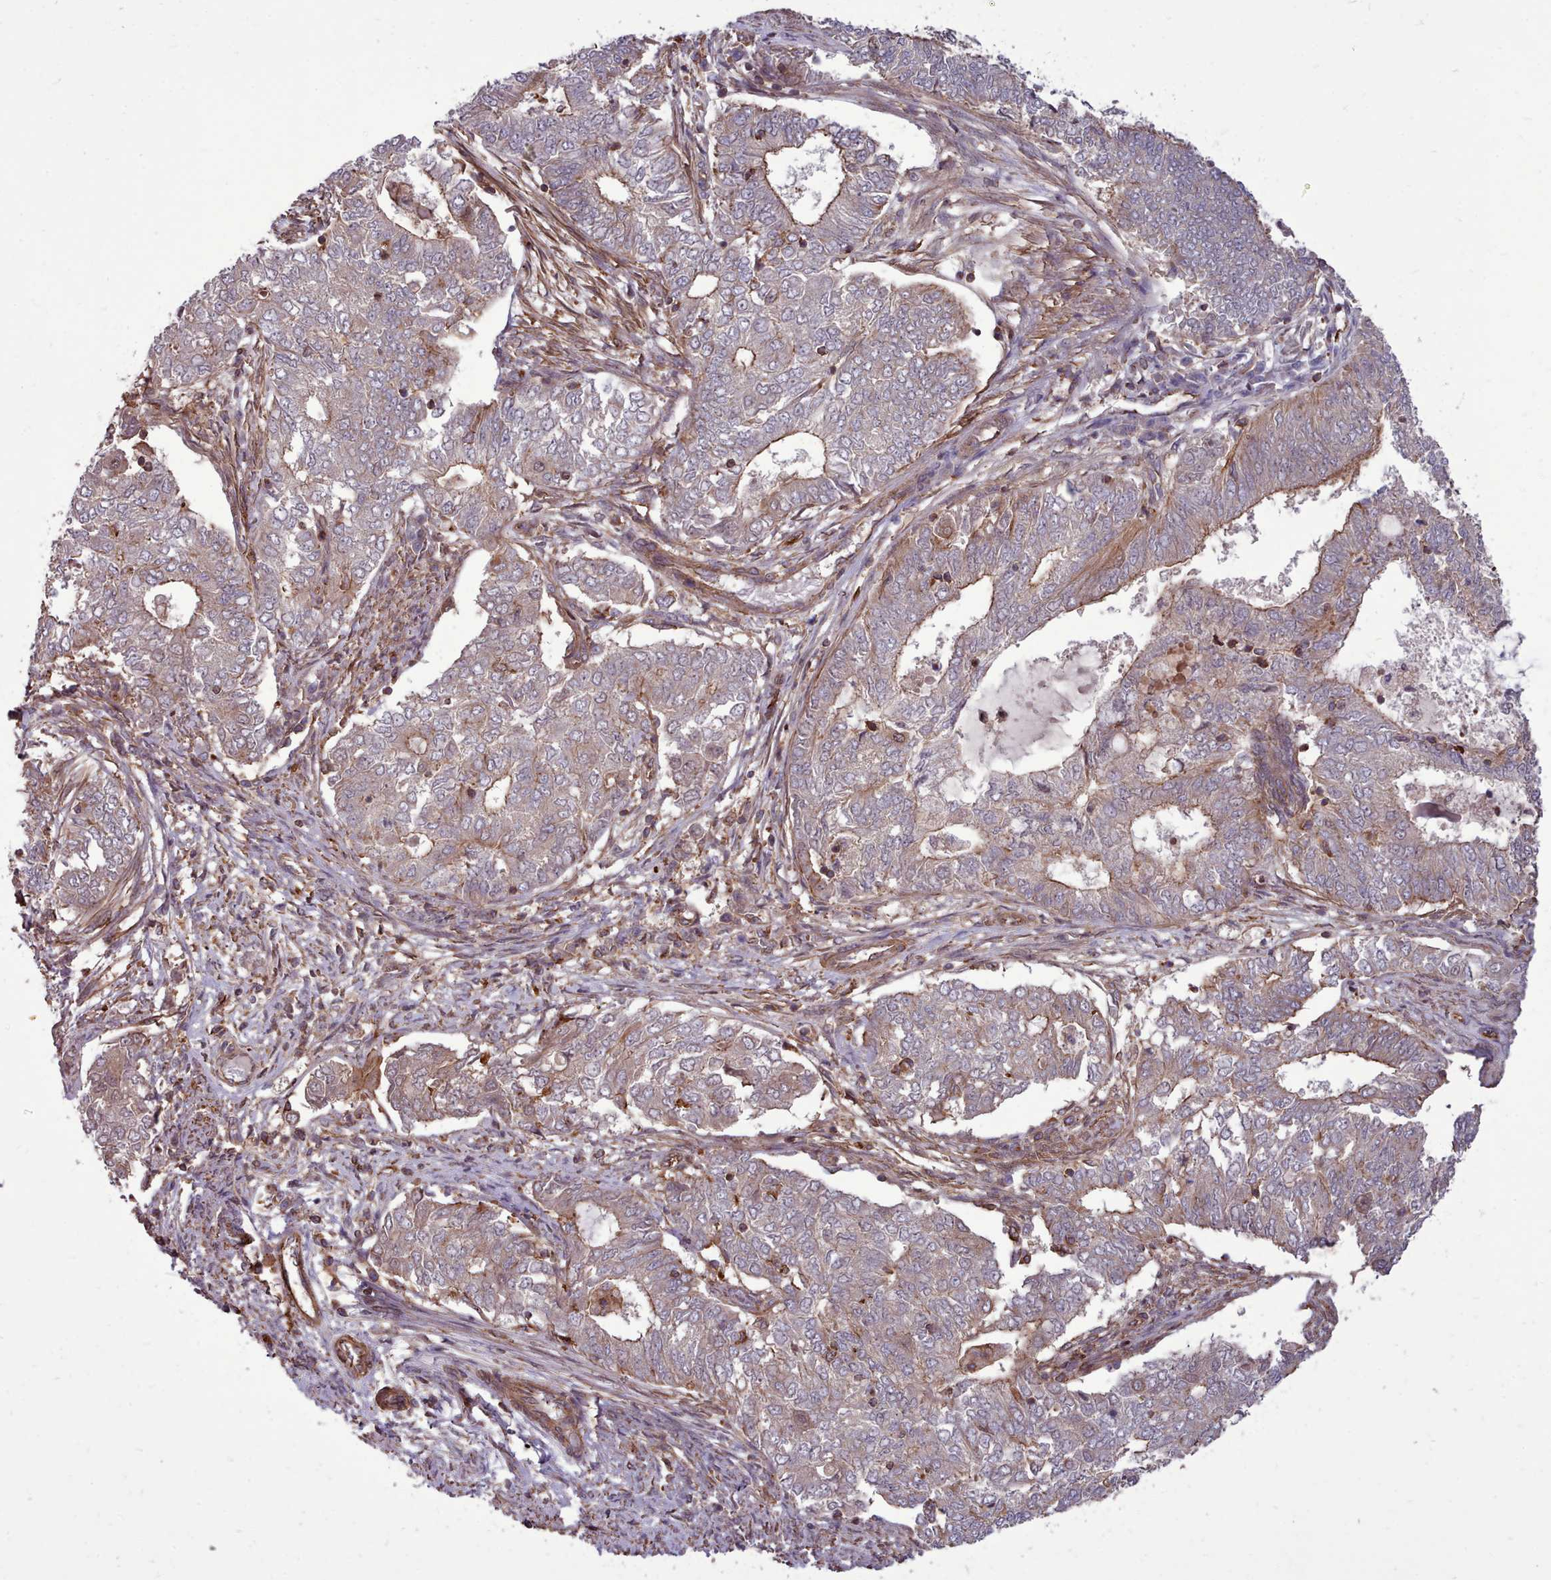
{"staining": {"intensity": "weak", "quantity": ">75%", "location": "cytoplasmic/membranous"}, "tissue": "endometrial cancer", "cell_type": "Tumor cells", "image_type": "cancer", "snomed": [{"axis": "morphology", "description": "Adenocarcinoma, NOS"}, {"axis": "topography", "description": "Endometrium"}], "caption": "The photomicrograph reveals immunohistochemical staining of endometrial adenocarcinoma. There is weak cytoplasmic/membranous staining is identified in approximately >75% of tumor cells.", "gene": "STUB1", "patient": {"sex": "female", "age": 62}}